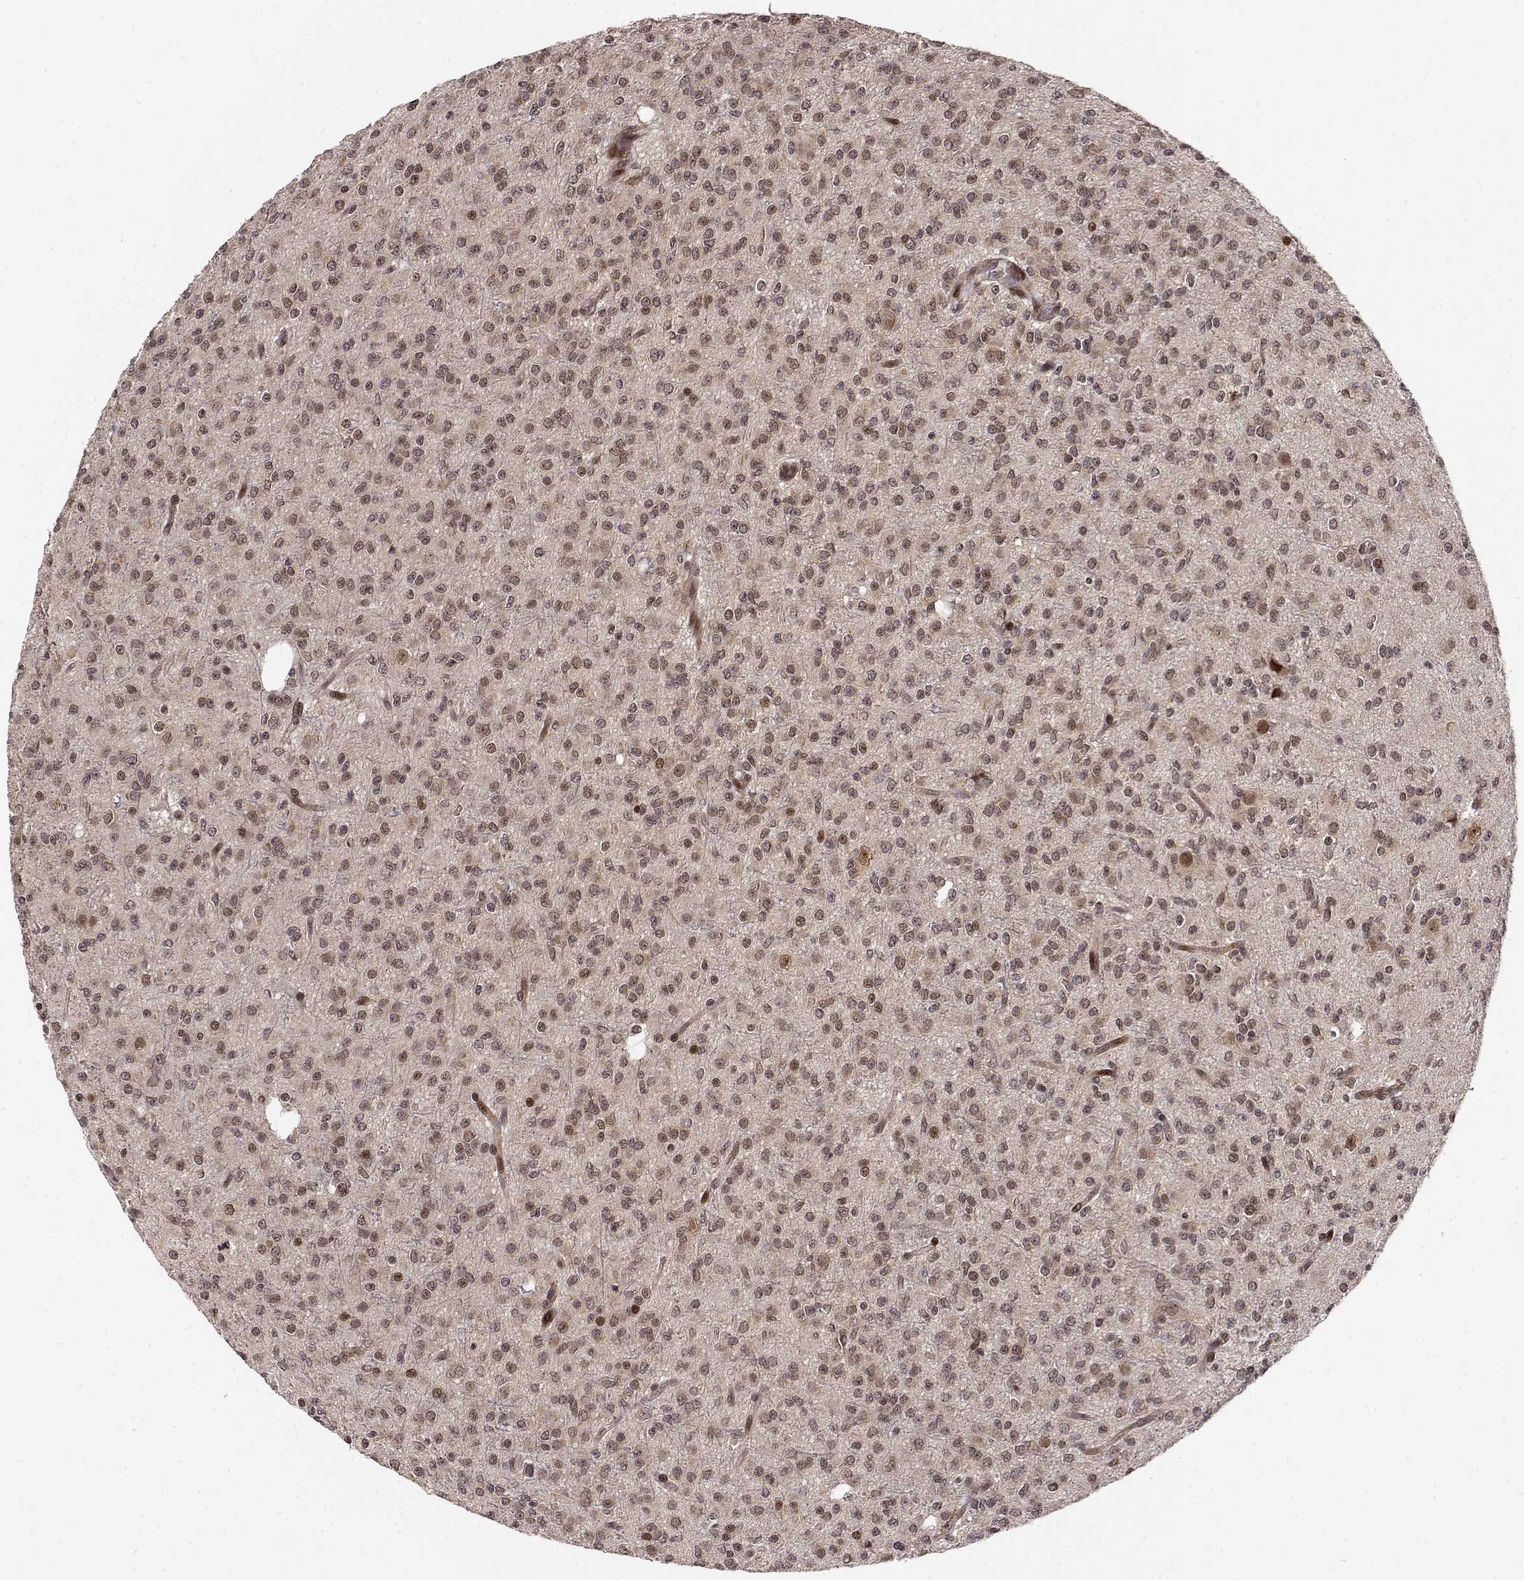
{"staining": {"intensity": "weak", "quantity": ">75%", "location": "cytoplasmic/membranous,nuclear"}, "tissue": "glioma", "cell_type": "Tumor cells", "image_type": "cancer", "snomed": [{"axis": "morphology", "description": "Glioma, malignant, Low grade"}, {"axis": "topography", "description": "Brain"}], "caption": "Low-grade glioma (malignant) stained for a protein (brown) demonstrates weak cytoplasmic/membranous and nuclear positive expression in about >75% of tumor cells.", "gene": "MAEA", "patient": {"sex": "male", "age": 27}}